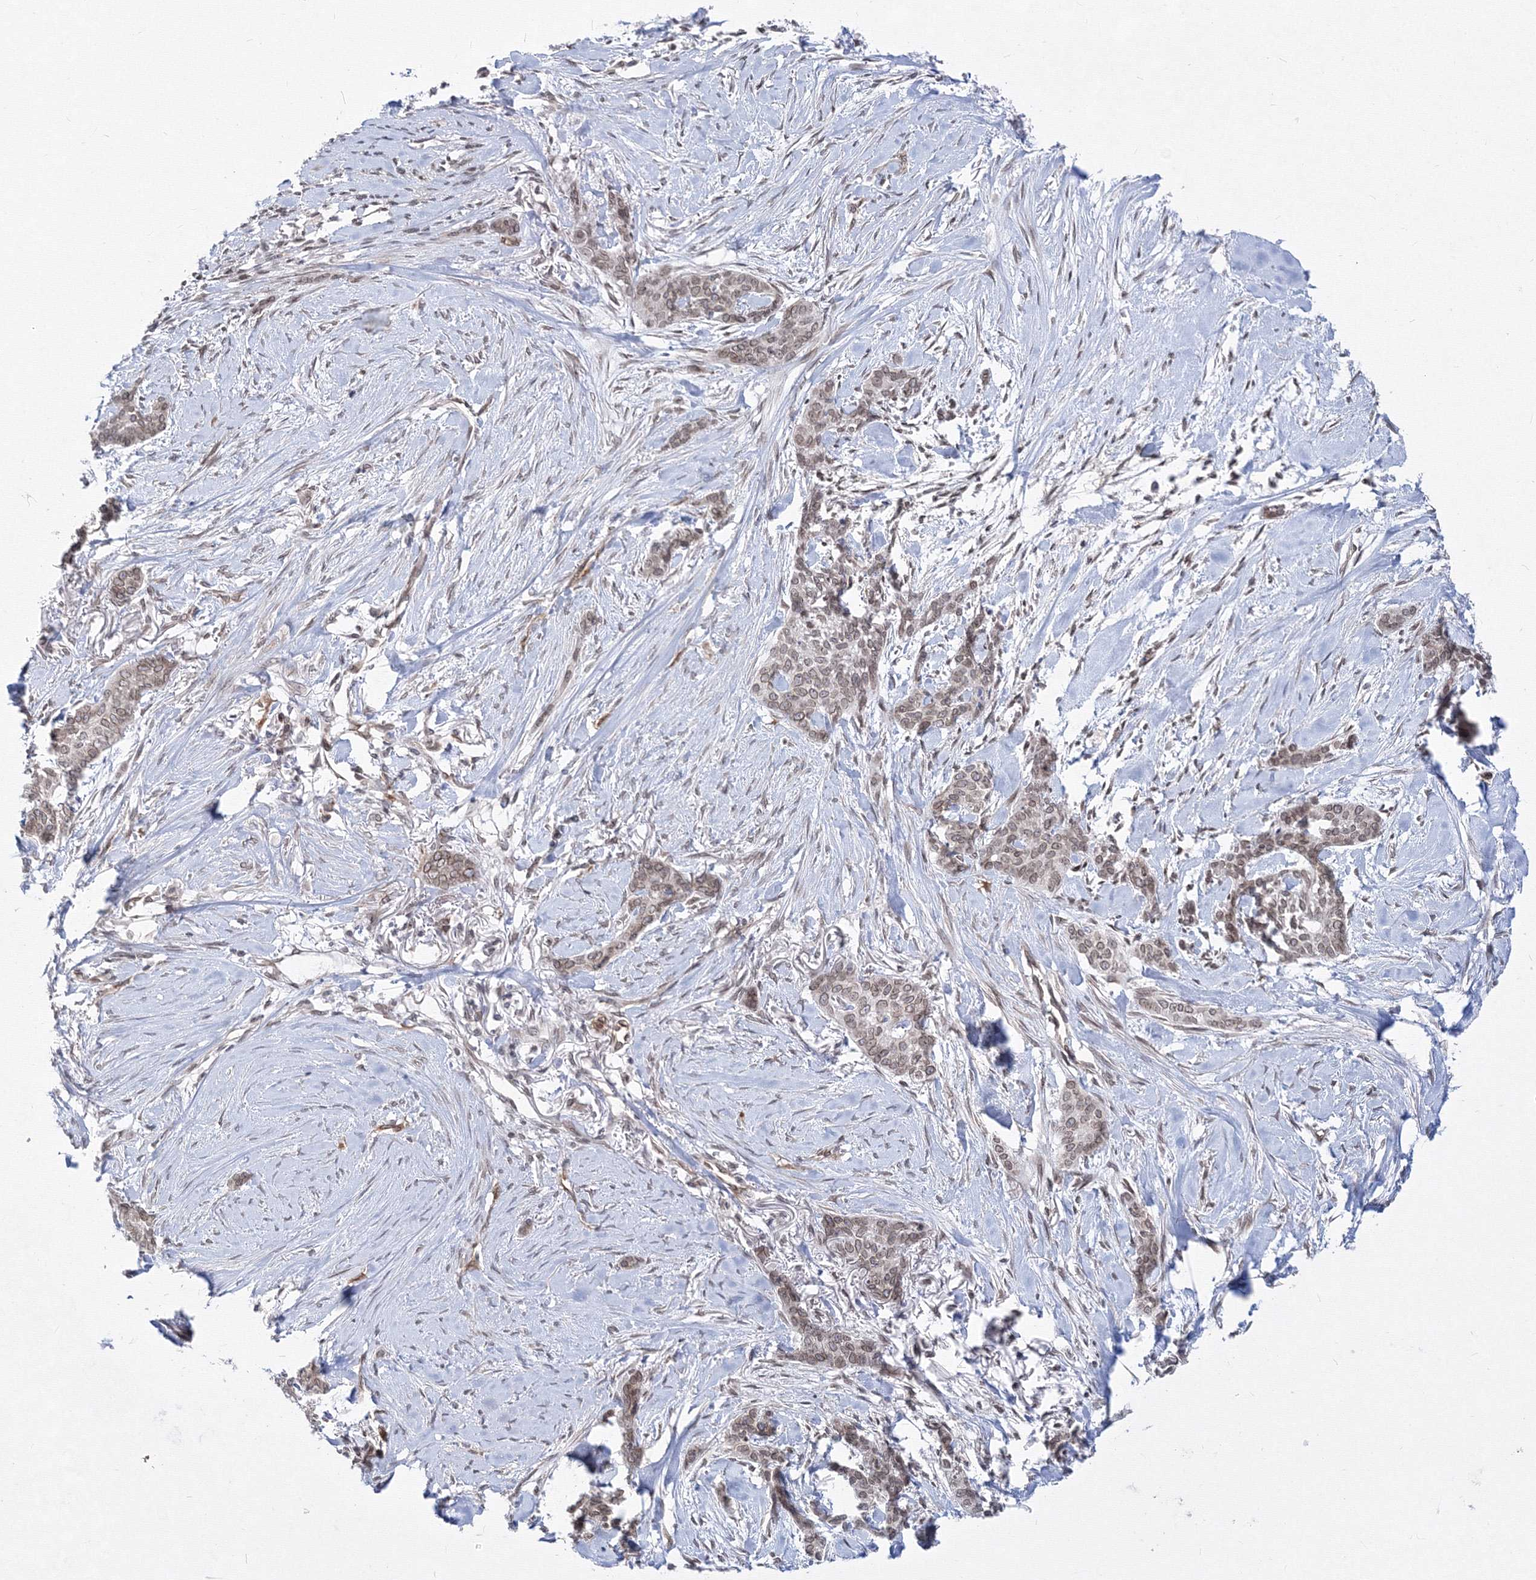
{"staining": {"intensity": "weak", "quantity": "25%-75%", "location": "cytoplasmic/membranous,nuclear"}, "tissue": "skin cancer", "cell_type": "Tumor cells", "image_type": "cancer", "snomed": [{"axis": "morphology", "description": "Basal cell carcinoma"}, {"axis": "topography", "description": "Skin"}], "caption": "Immunohistochemical staining of skin cancer demonstrates weak cytoplasmic/membranous and nuclear protein expression in about 25%-75% of tumor cells.", "gene": "DNAJB2", "patient": {"sex": "female", "age": 64}}